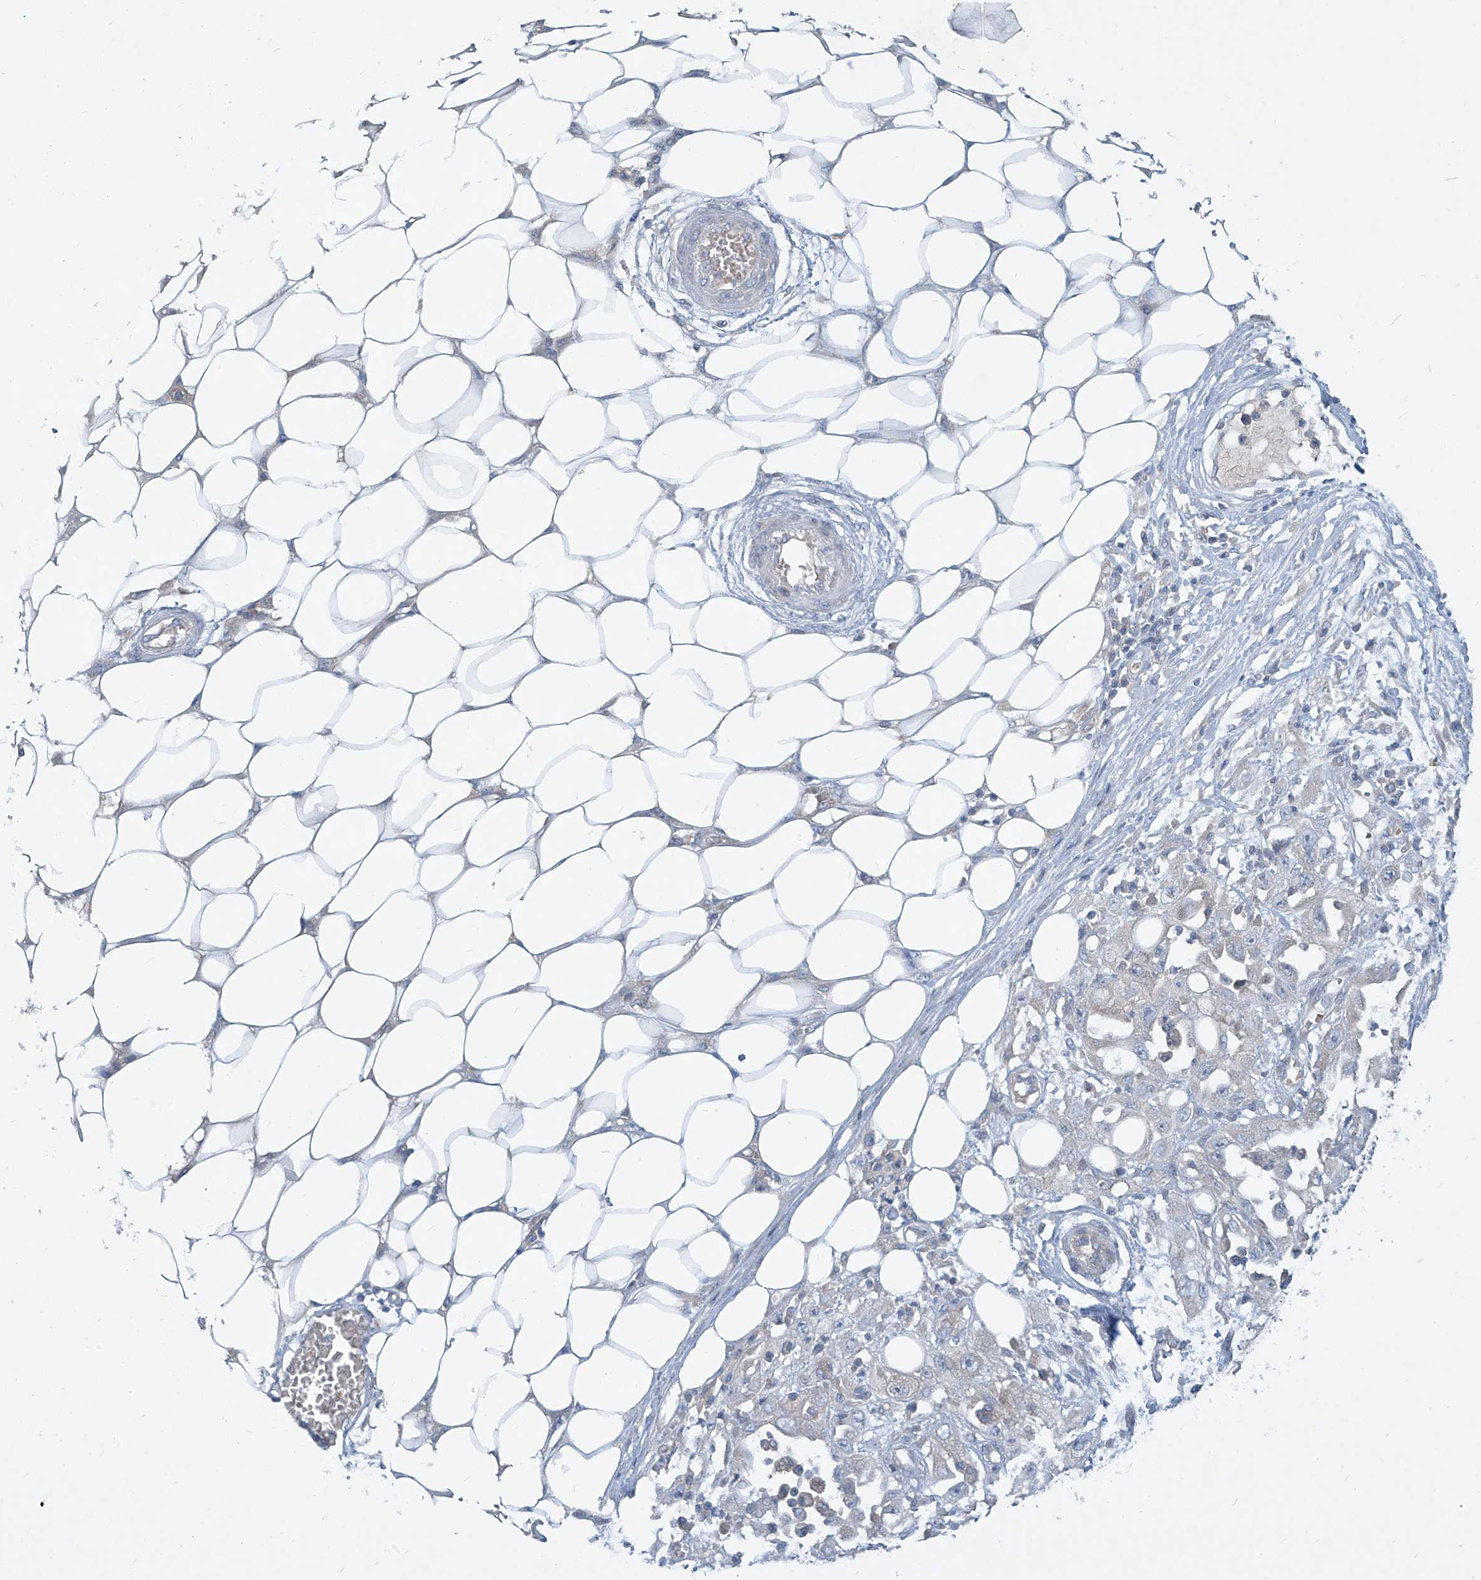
{"staining": {"intensity": "moderate", "quantity": "<25%", "location": "cytoplasmic/membranous"}, "tissue": "skin cancer", "cell_type": "Tumor cells", "image_type": "cancer", "snomed": [{"axis": "morphology", "description": "Squamous cell carcinoma, NOS"}, {"axis": "morphology", "description": "Squamous cell carcinoma, metastatic, NOS"}, {"axis": "topography", "description": "Skin"}, {"axis": "topography", "description": "Lymph node"}], "caption": "Skin cancer stained with DAB (3,3'-diaminobenzidine) IHC exhibits low levels of moderate cytoplasmic/membranous positivity in about <25% of tumor cells.", "gene": "DGKQ", "patient": {"sex": "male", "age": 75}}